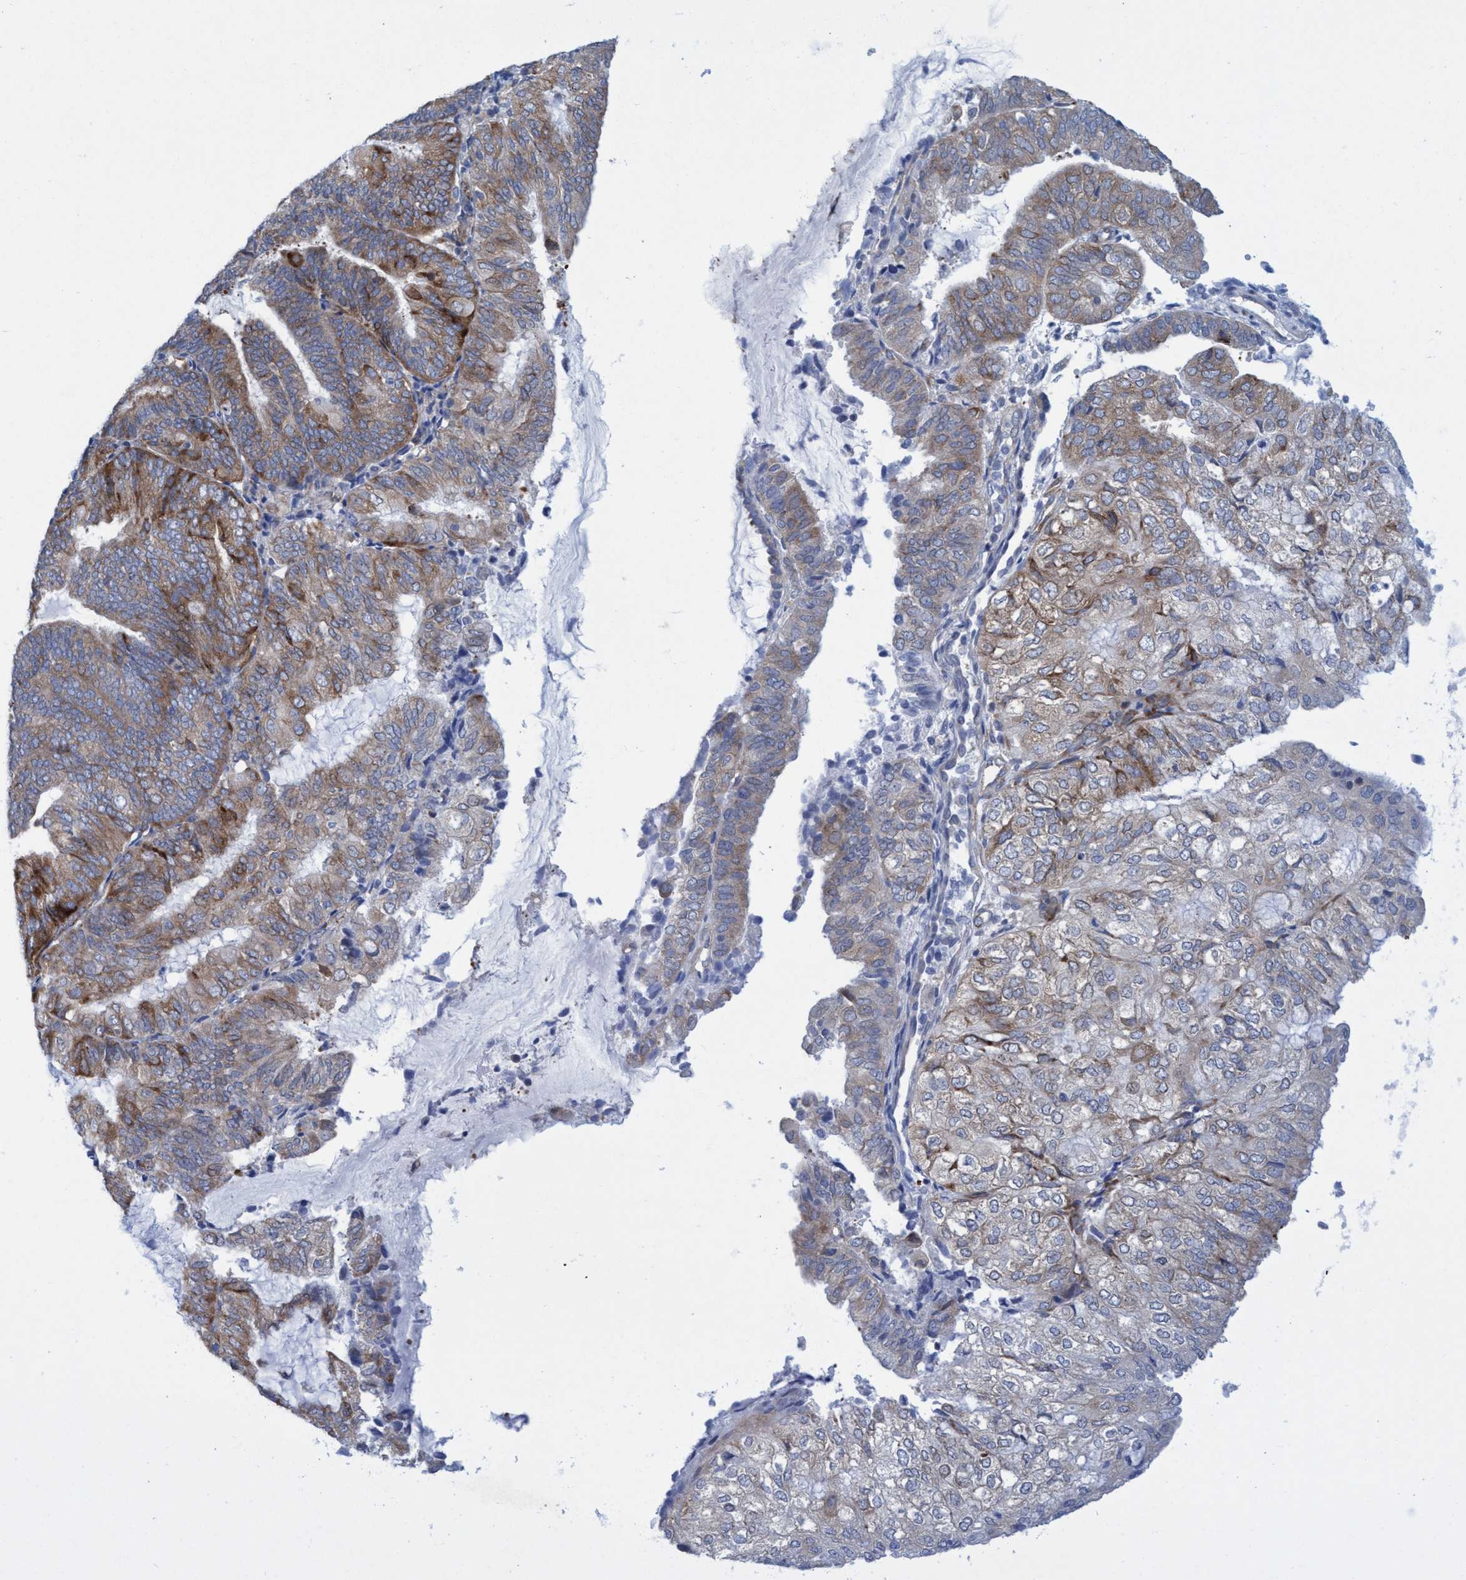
{"staining": {"intensity": "moderate", "quantity": ">75%", "location": "cytoplasmic/membranous"}, "tissue": "endometrial cancer", "cell_type": "Tumor cells", "image_type": "cancer", "snomed": [{"axis": "morphology", "description": "Adenocarcinoma, NOS"}, {"axis": "topography", "description": "Endometrium"}], "caption": "Protein expression analysis of adenocarcinoma (endometrial) reveals moderate cytoplasmic/membranous expression in approximately >75% of tumor cells.", "gene": "R3HCC1", "patient": {"sex": "female", "age": 81}}